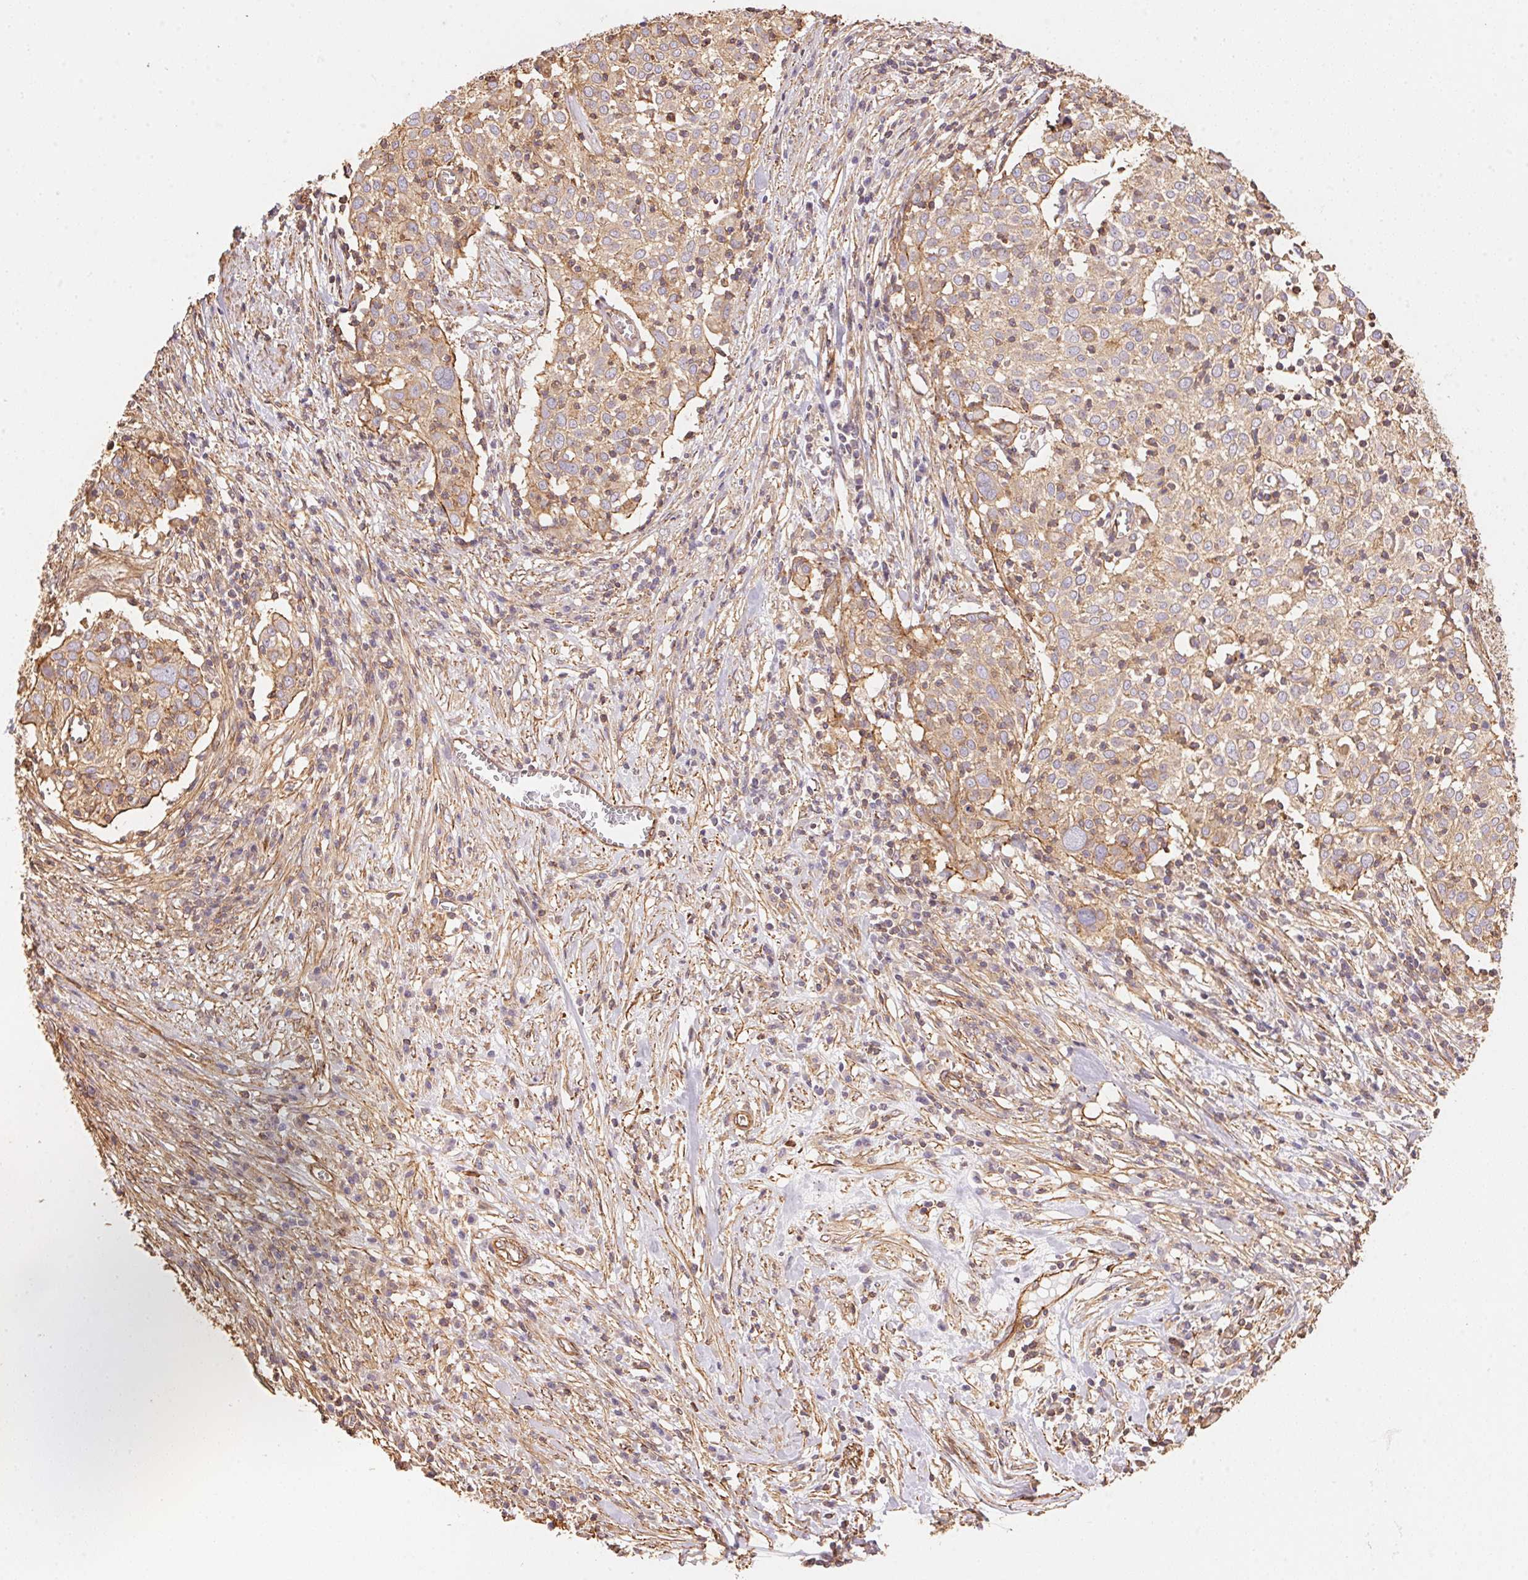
{"staining": {"intensity": "weak", "quantity": "<25%", "location": "cytoplasmic/membranous"}, "tissue": "cervical cancer", "cell_type": "Tumor cells", "image_type": "cancer", "snomed": [{"axis": "morphology", "description": "Squamous cell carcinoma, NOS"}, {"axis": "topography", "description": "Cervix"}], "caption": "High power microscopy micrograph of an IHC image of cervical squamous cell carcinoma, revealing no significant positivity in tumor cells.", "gene": "FRAS1", "patient": {"sex": "female", "age": 39}}